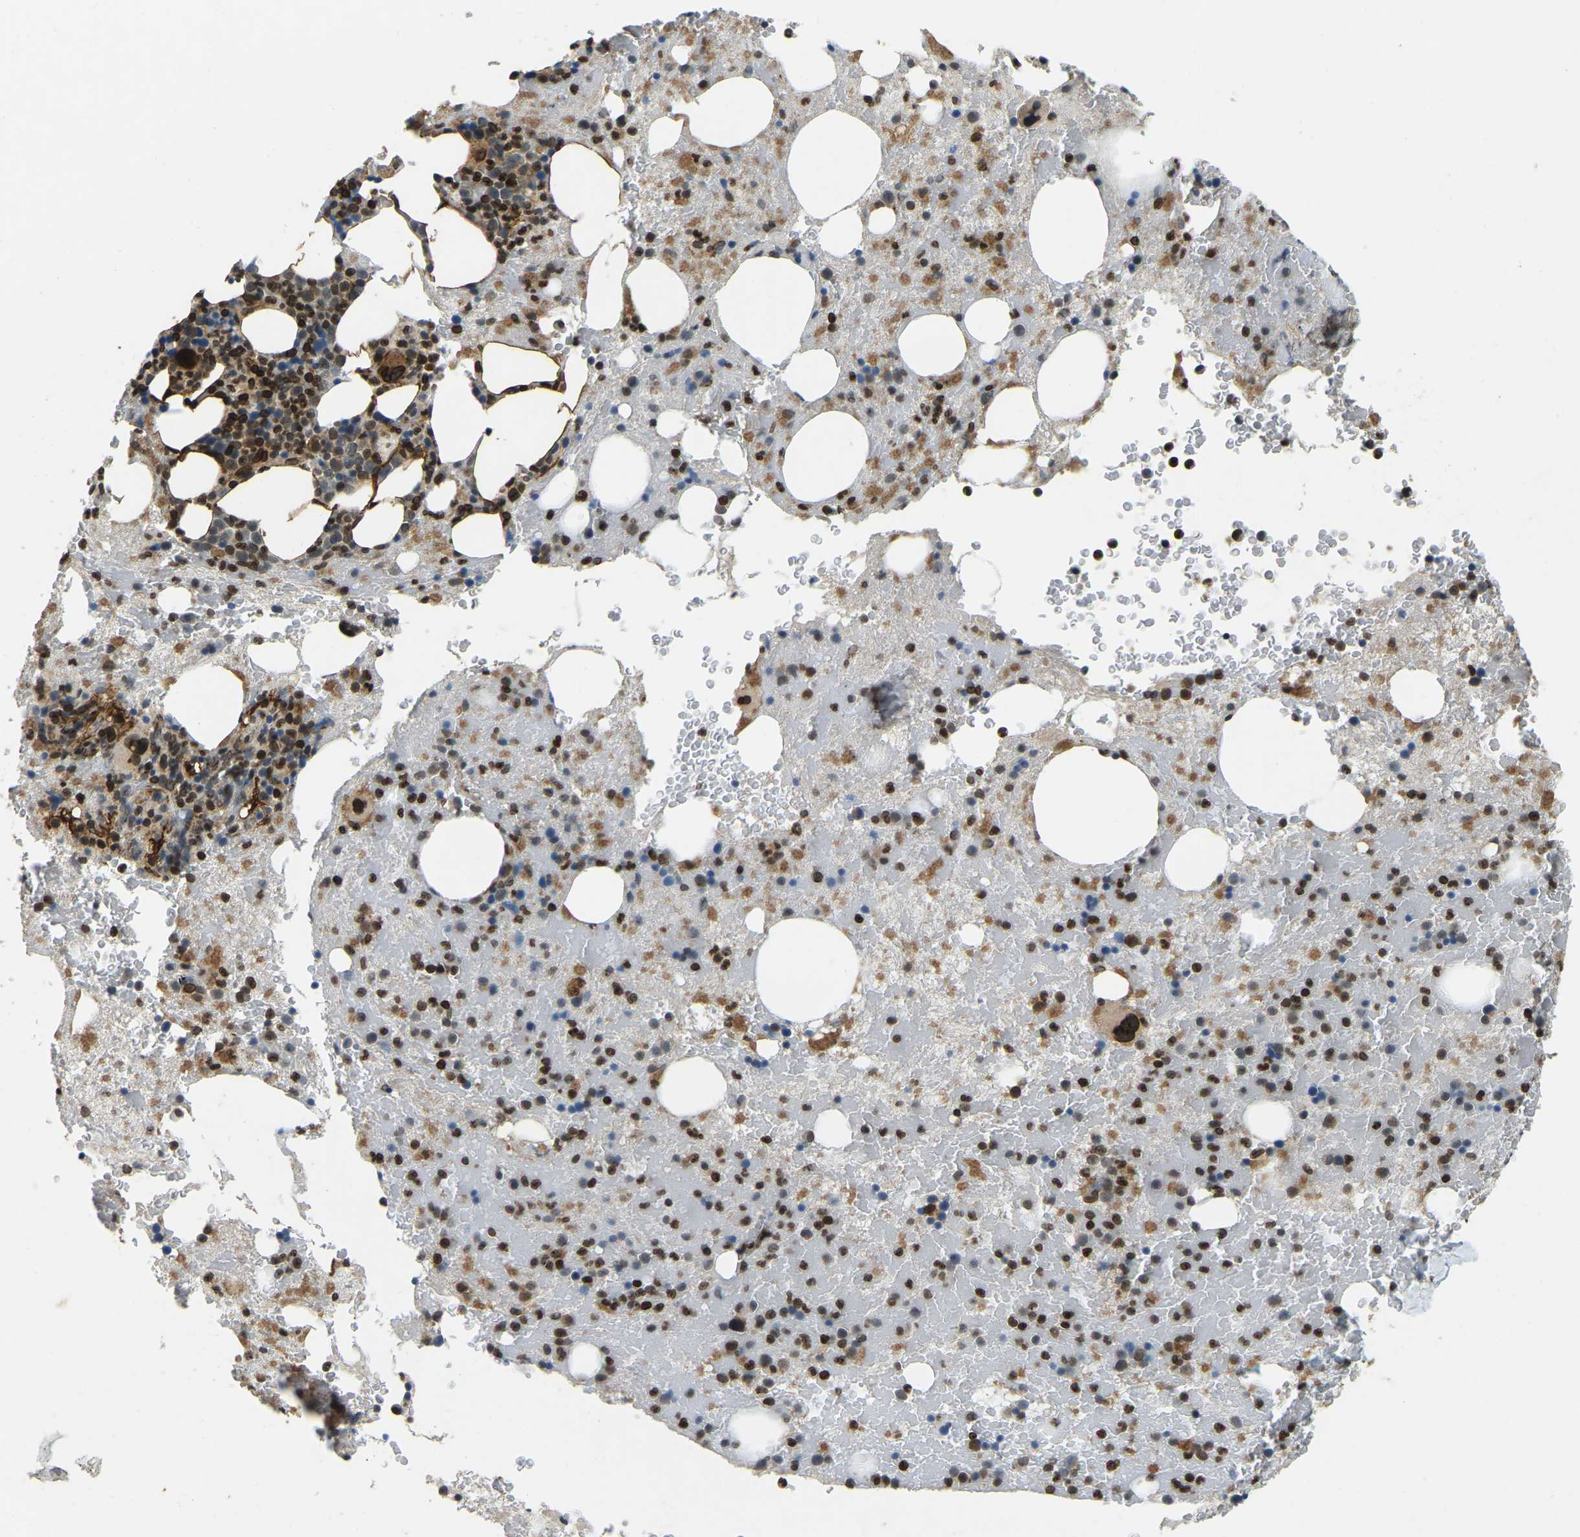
{"staining": {"intensity": "strong", "quantity": "25%-75%", "location": "cytoplasmic/membranous,nuclear"}, "tissue": "bone marrow", "cell_type": "Hematopoietic cells", "image_type": "normal", "snomed": [{"axis": "morphology", "description": "Normal tissue, NOS"}, {"axis": "morphology", "description": "Inflammation, NOS"}, {"axis": "topography", "description": "Bone marrow"}], "caption": "About 25%-75% of hematopoietic cells in benign human bone marrow show strong cytoplasmic/membranous,nuclear protein positivity as visualized by brown immunohistochemical staining.", "gene": "SYNE1", "patient": {"sex": "male", "age": 63}}